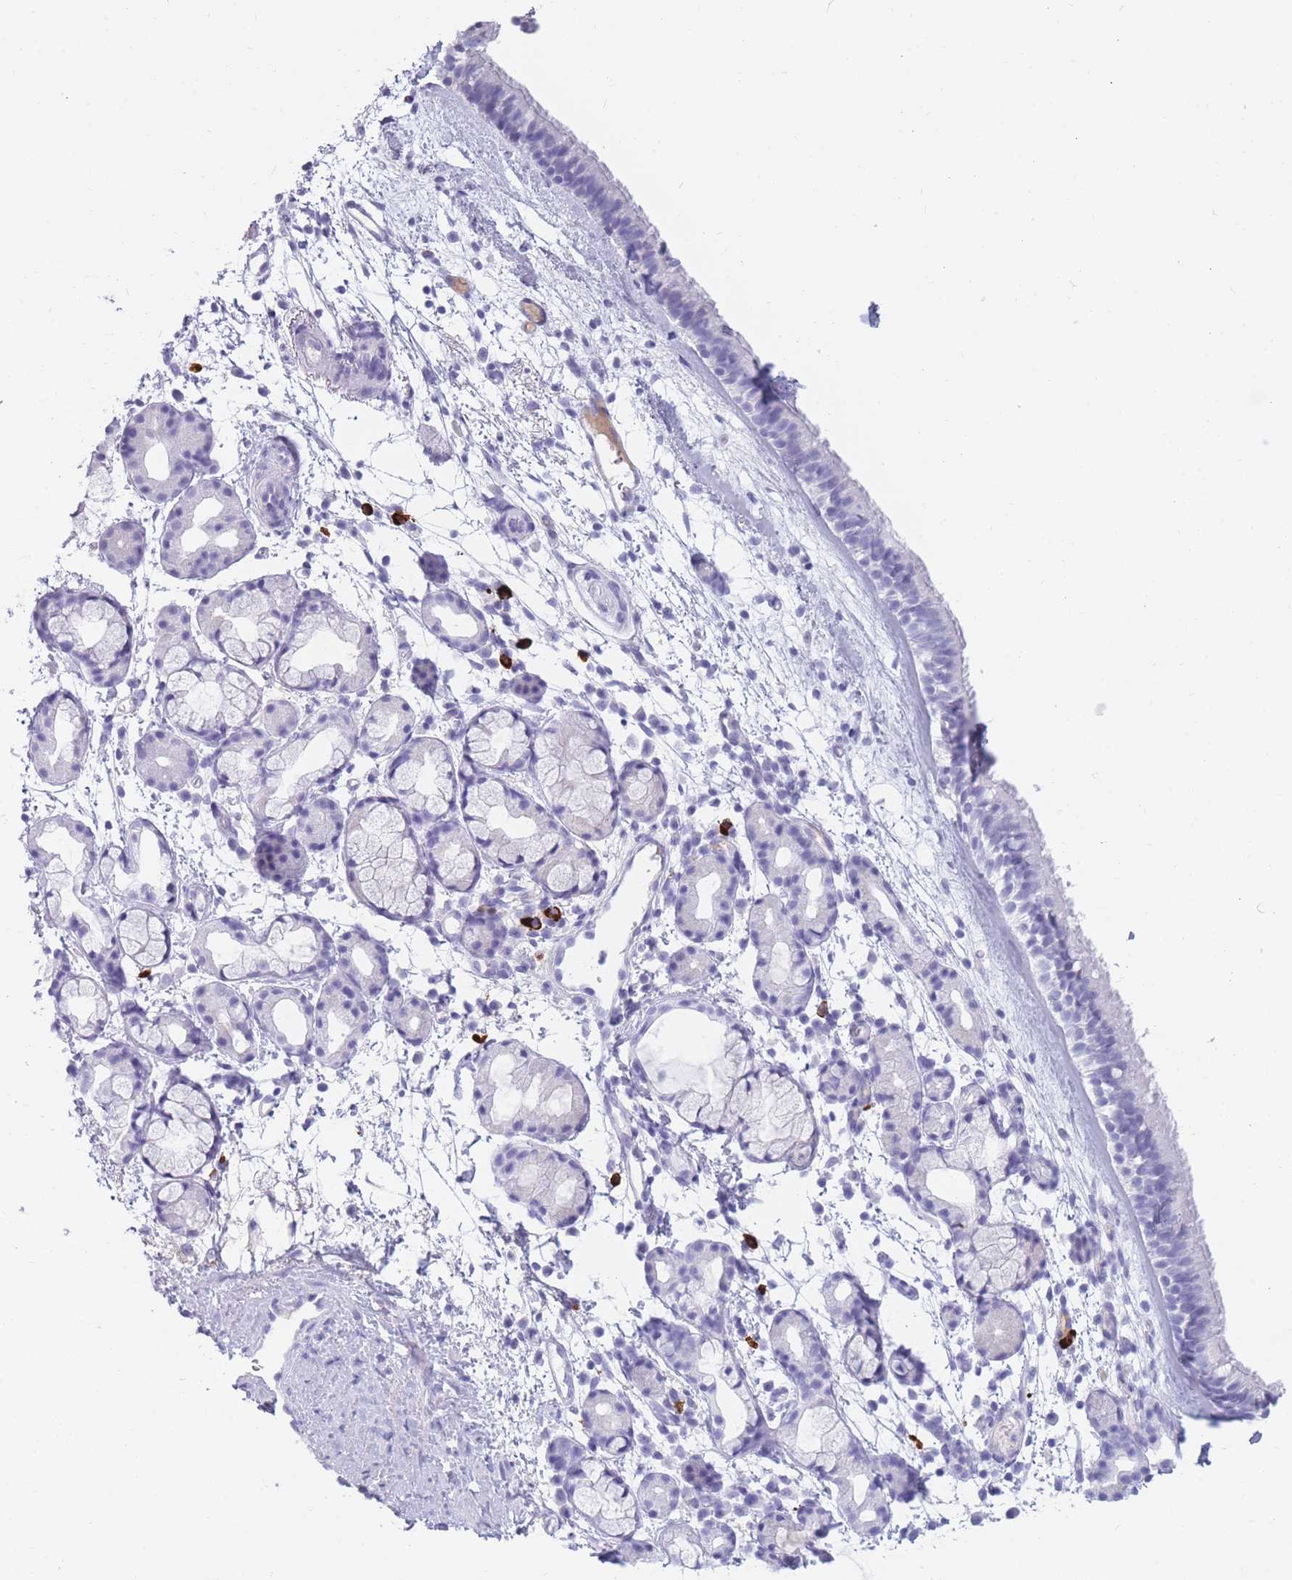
{"staining": {"intensity": "negative", "quantity": "none", "location": "none"}, "tissue": "nasopharynx", "cell_type": "Respiratory epithelial cells", "image_type": "normal", "snomed": [{"axis": "morphology", "description": "Normal tissue, NOS"}, {"axis": "topography", "description": "Nasopharynx"}], "caption": "IHC image of benign nasopharynx stained for a protein (brown), which displays no positivity in respiratory epithelial cells. (Stains: DAB immunohistochemistry (IHC) with hematoxylin counter stain, Microscopy: brightfield microscopy at high magnification).", "gene": "TNFSF11", "patient": {"sex": "female", "age": 81}}